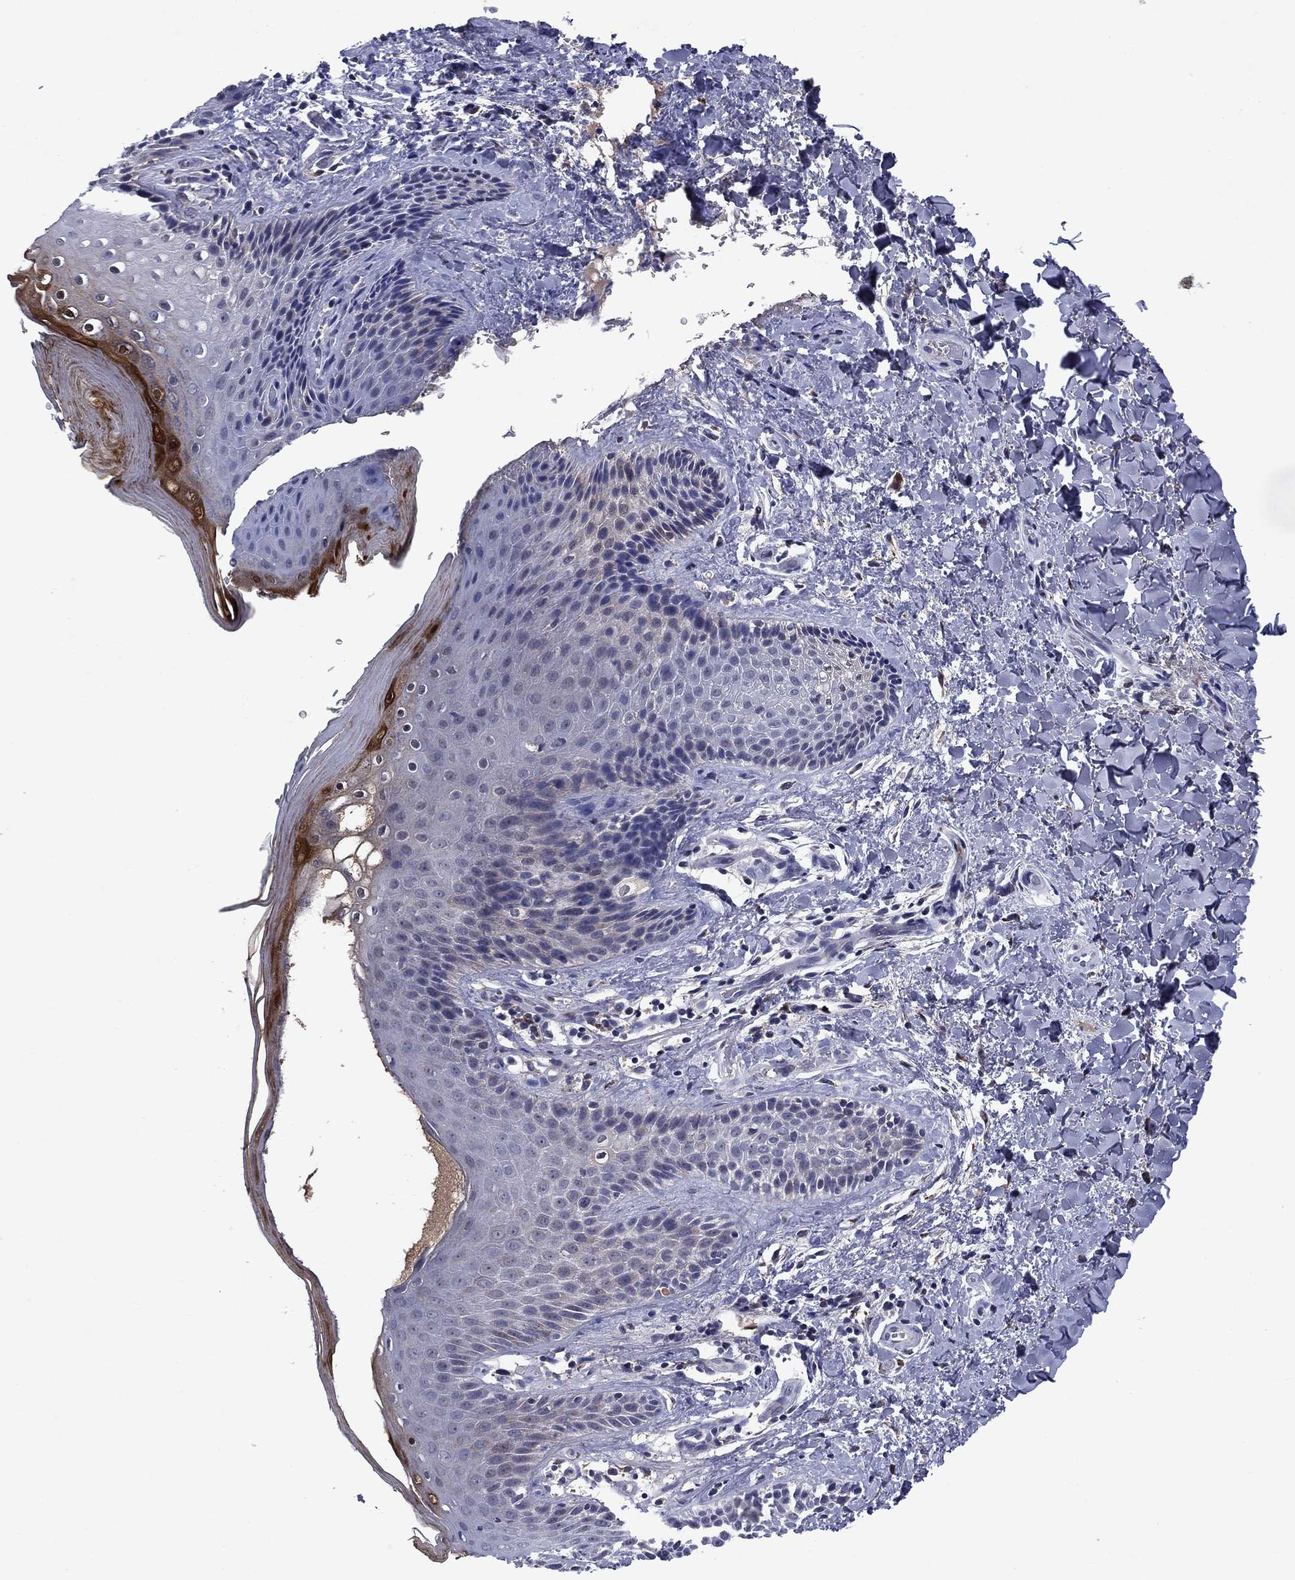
{"staining": {"intensity": "strong", "quantity": "<25%", "location": "cytoplasmic/membranous"}, "tissue": "skin", "cell_type": "Epidermal cells", "image_type": "normal", "snomed": [{"axis": "morphology", "description": "Normal tissue, NOS"}, {"axis": "topography", "description": "Anal"}], "caption": "Brown immunohistochemical staining in unremarkable human skin shows strong cytoplasmic/membranous staining in about <25% of epidermal cells.", "gene": "ECM1", "patient": {"sex": "male", "age": 36}}